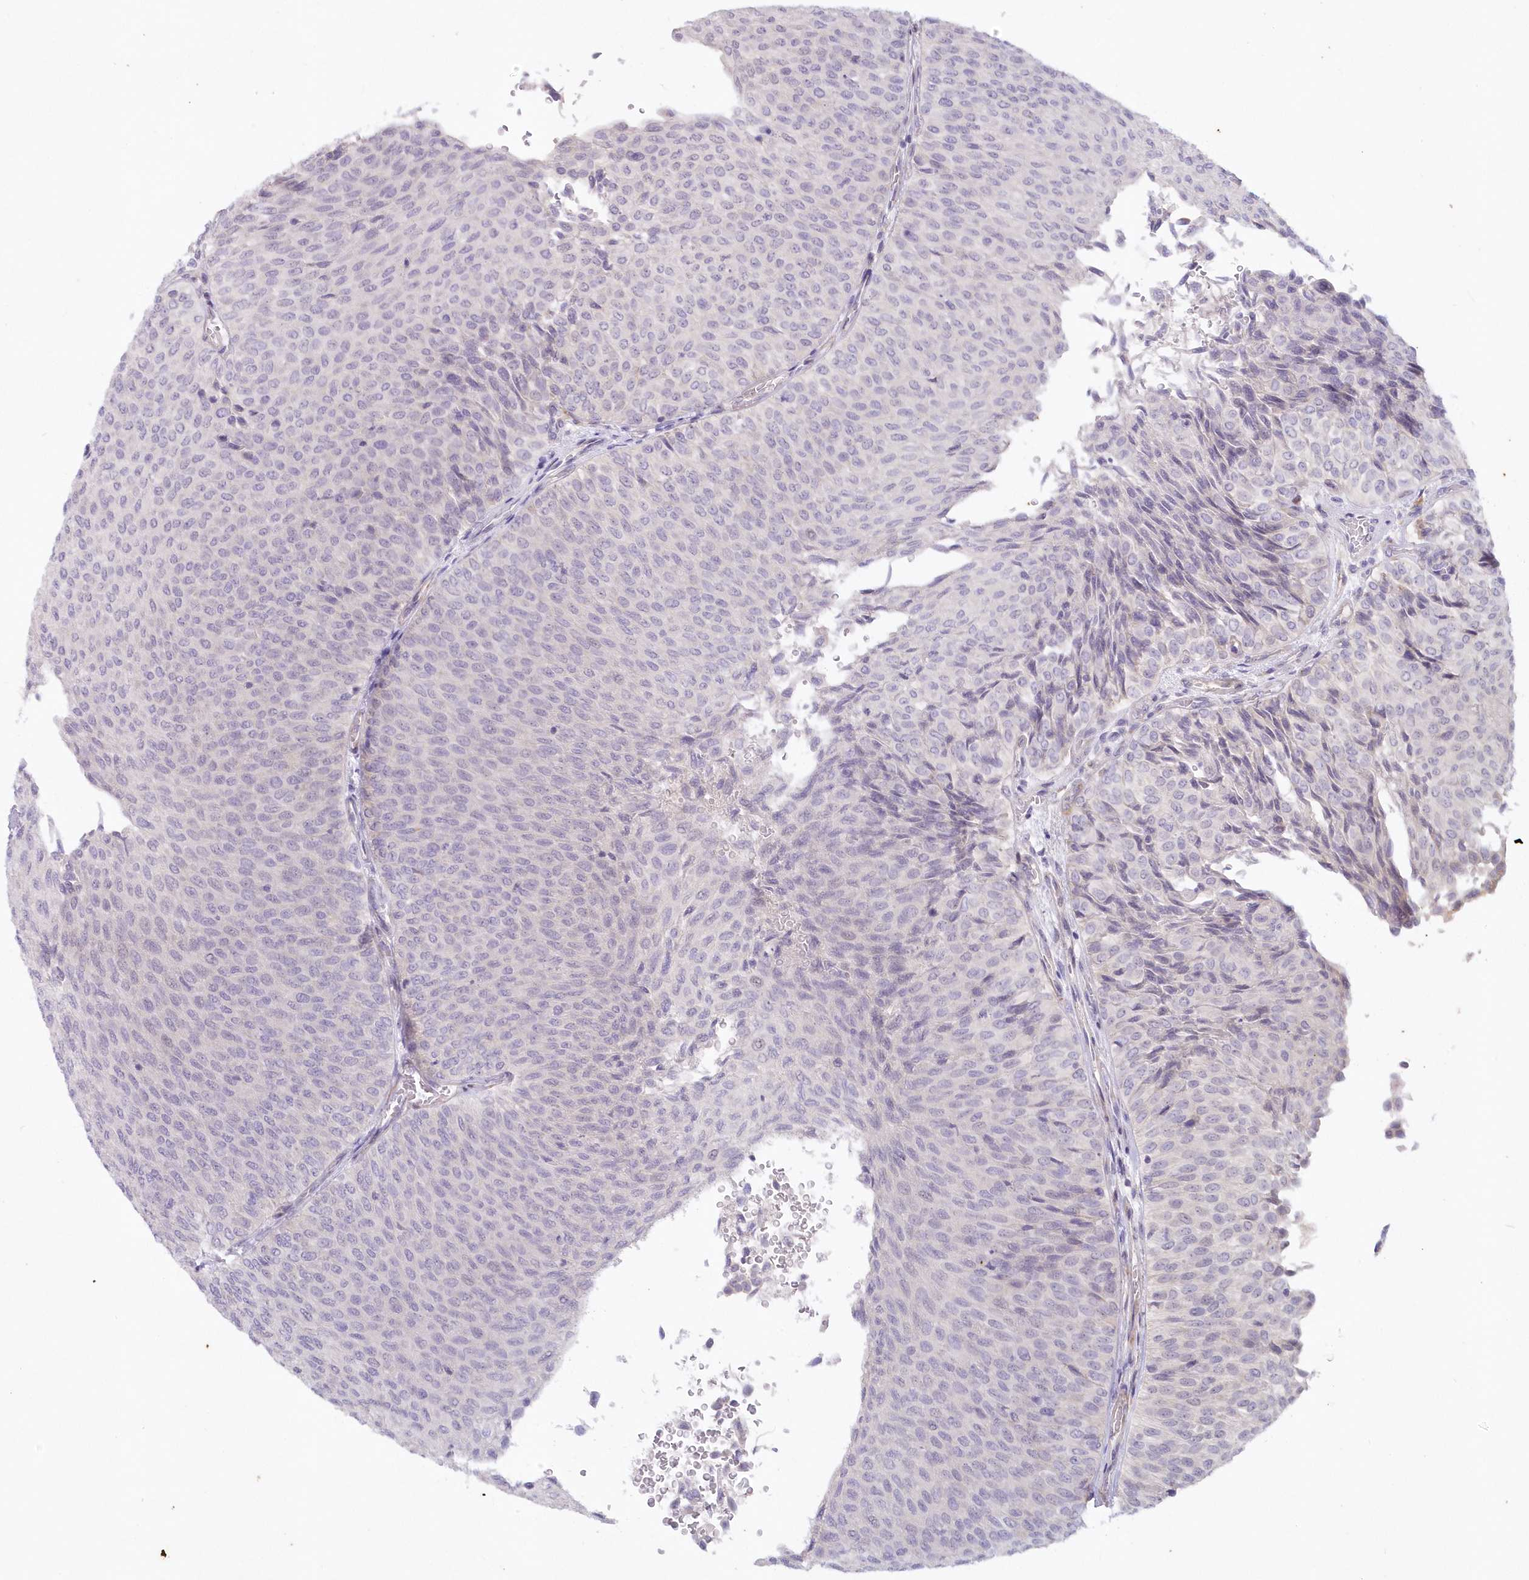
{"staining": {"intensity": "negative", "quantity": "none", "location": "none"}, "tissue": "urothelial cancer", "cell_type": "Tumor cells", "image_type": "cancer", "snomed": [{"axis": "morphology", "description": "Urothelial carcinoma, Low grade"}, {"axis": "topography", "description": "Urinary bladder"}], "caption": "IHC image of neoplastic tissue: low-grade urothelial carcinoma stained with DAB (3,3'-diaminobenzidine) shows no significant protein positivity in tumor cells.", "gene": "SNED1", "patient": {"sex": "male", "age": 78}}